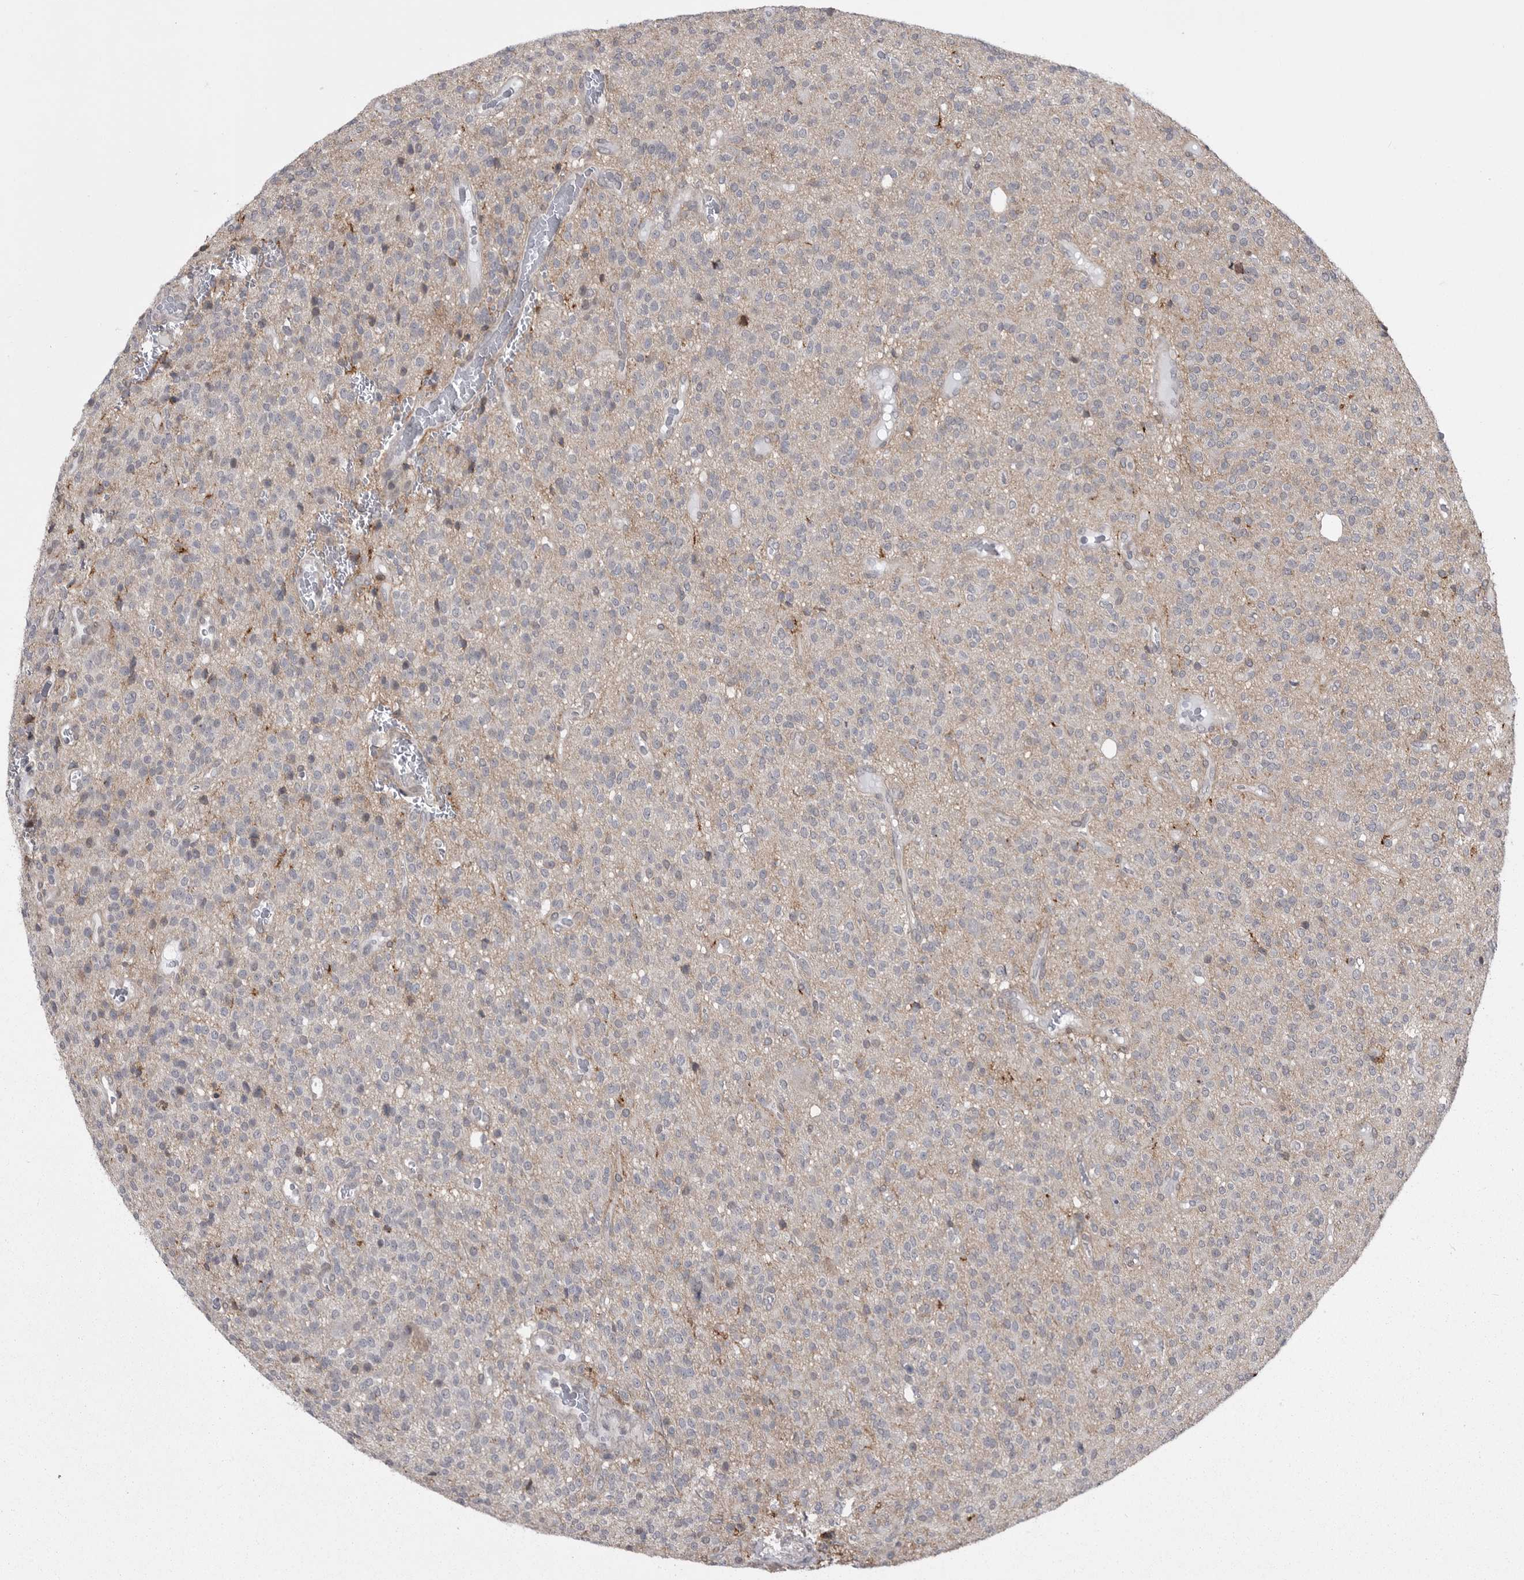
{"staining": {"intensity": "negative", "quantity": "none", "location": "none"}, "tissue": "glioma", "cell_type": "Tumor cells", "image_type": "cancer", "snomed": [{"axis": "morphology", "description": "Glioma, malignant, High grade"}, {"axis": "topography", "description": "Brain"}], "caption": "Tumor cells show no significant expression in malignant glioma (high-grade).", "gene": "ABL1", "patient": {"sex": "male", "age": 34}}